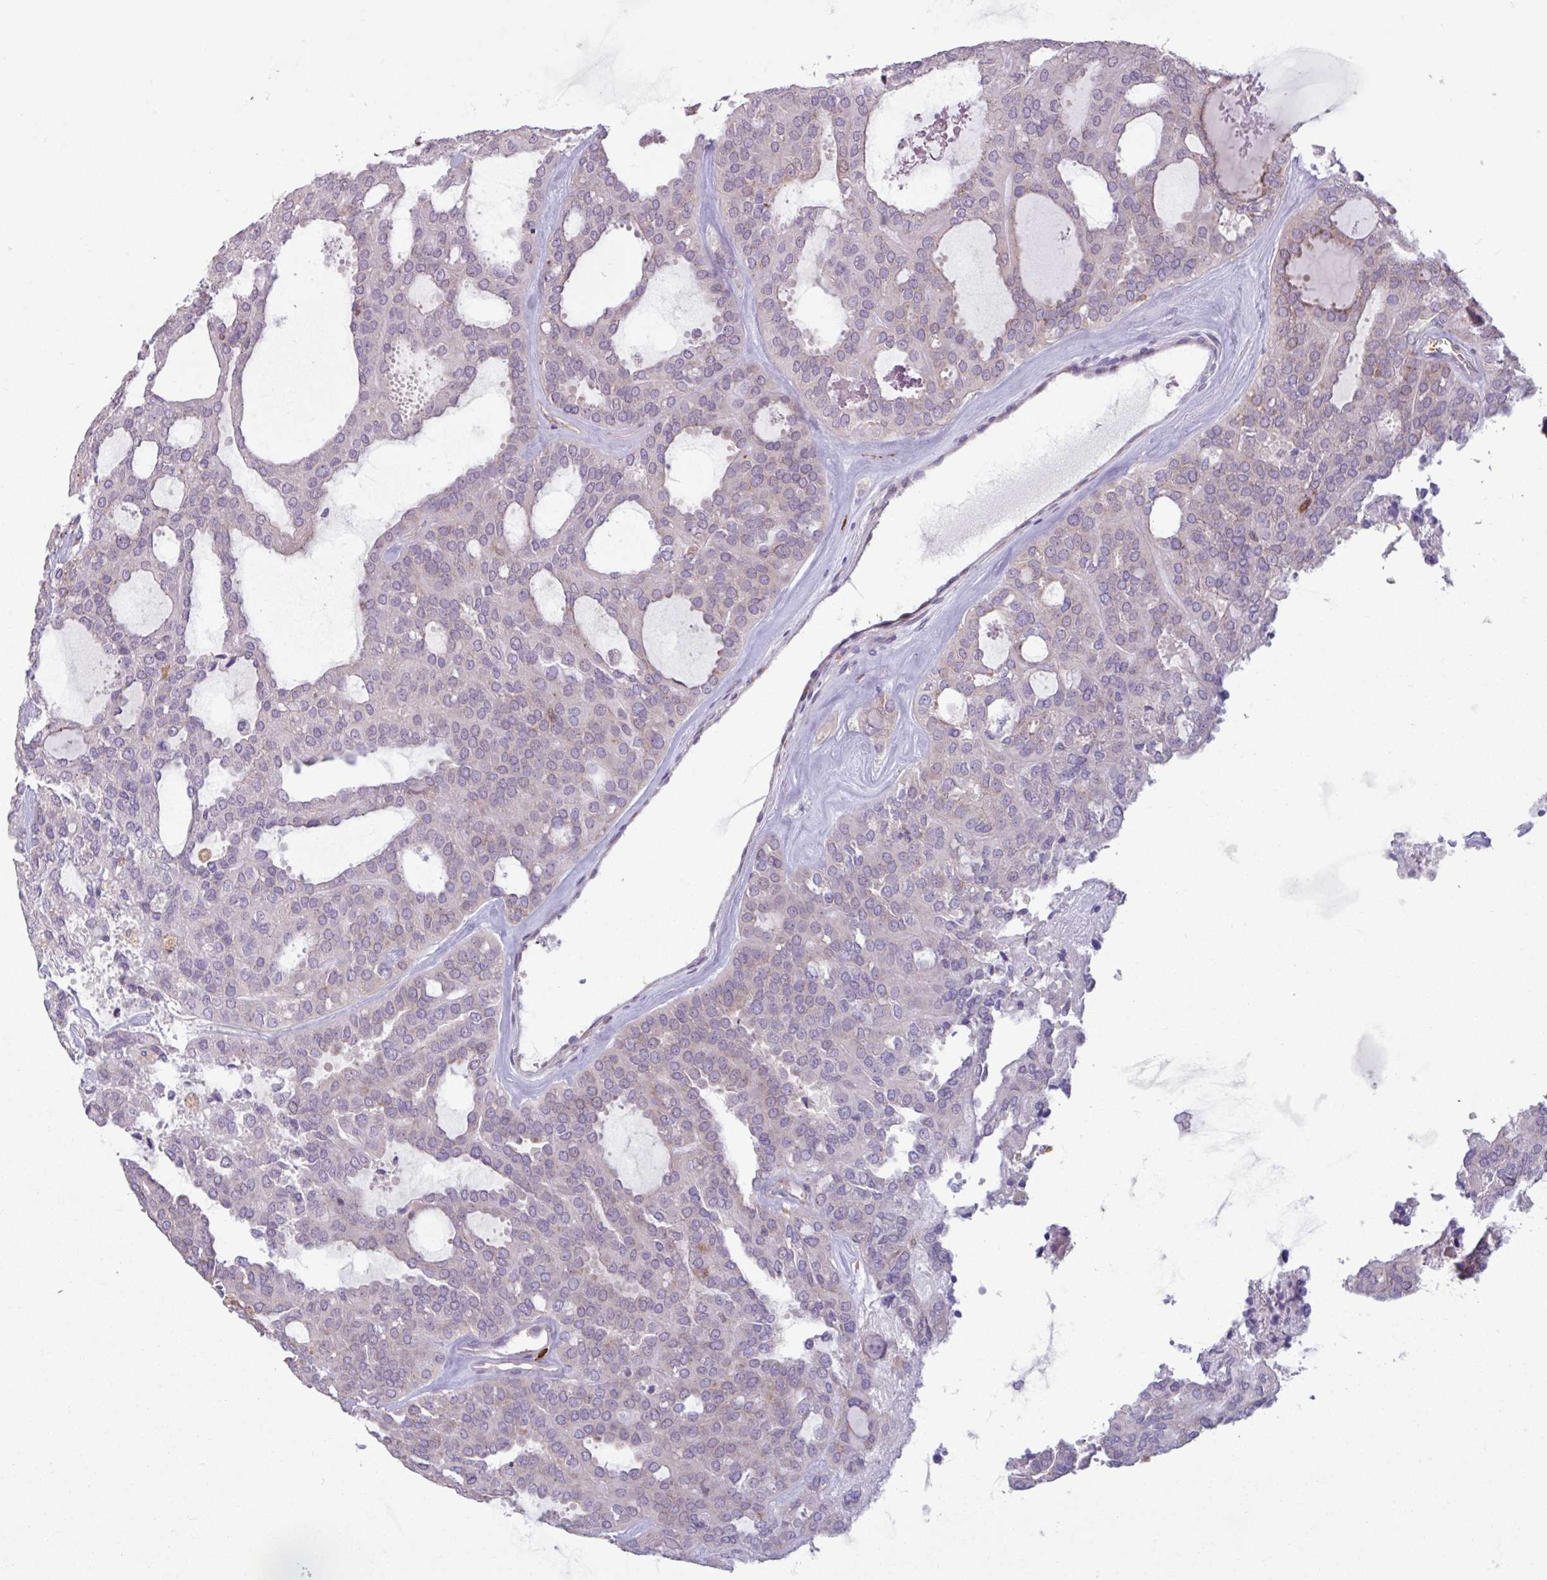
{"staining": {"intensity": "negative", "quantity": "none", "location": "none"}, "tissue": "thyroid cancer", "cell_type": "Tumor cells", "image_type": "cancer", "snomed": [{"axis": "morphology", "description": "Follicular adenoma carcinoma, NOS"}, {"axis": "topography", "description": "Thyroid gland"}], "caption": "Photomicrograph shows no protein expression in tumor cells of follicular adenoma carcinoma (thyroid) tissue.", "gene": "SEC61G", "patient": {"sex": "male", "age": 75}}